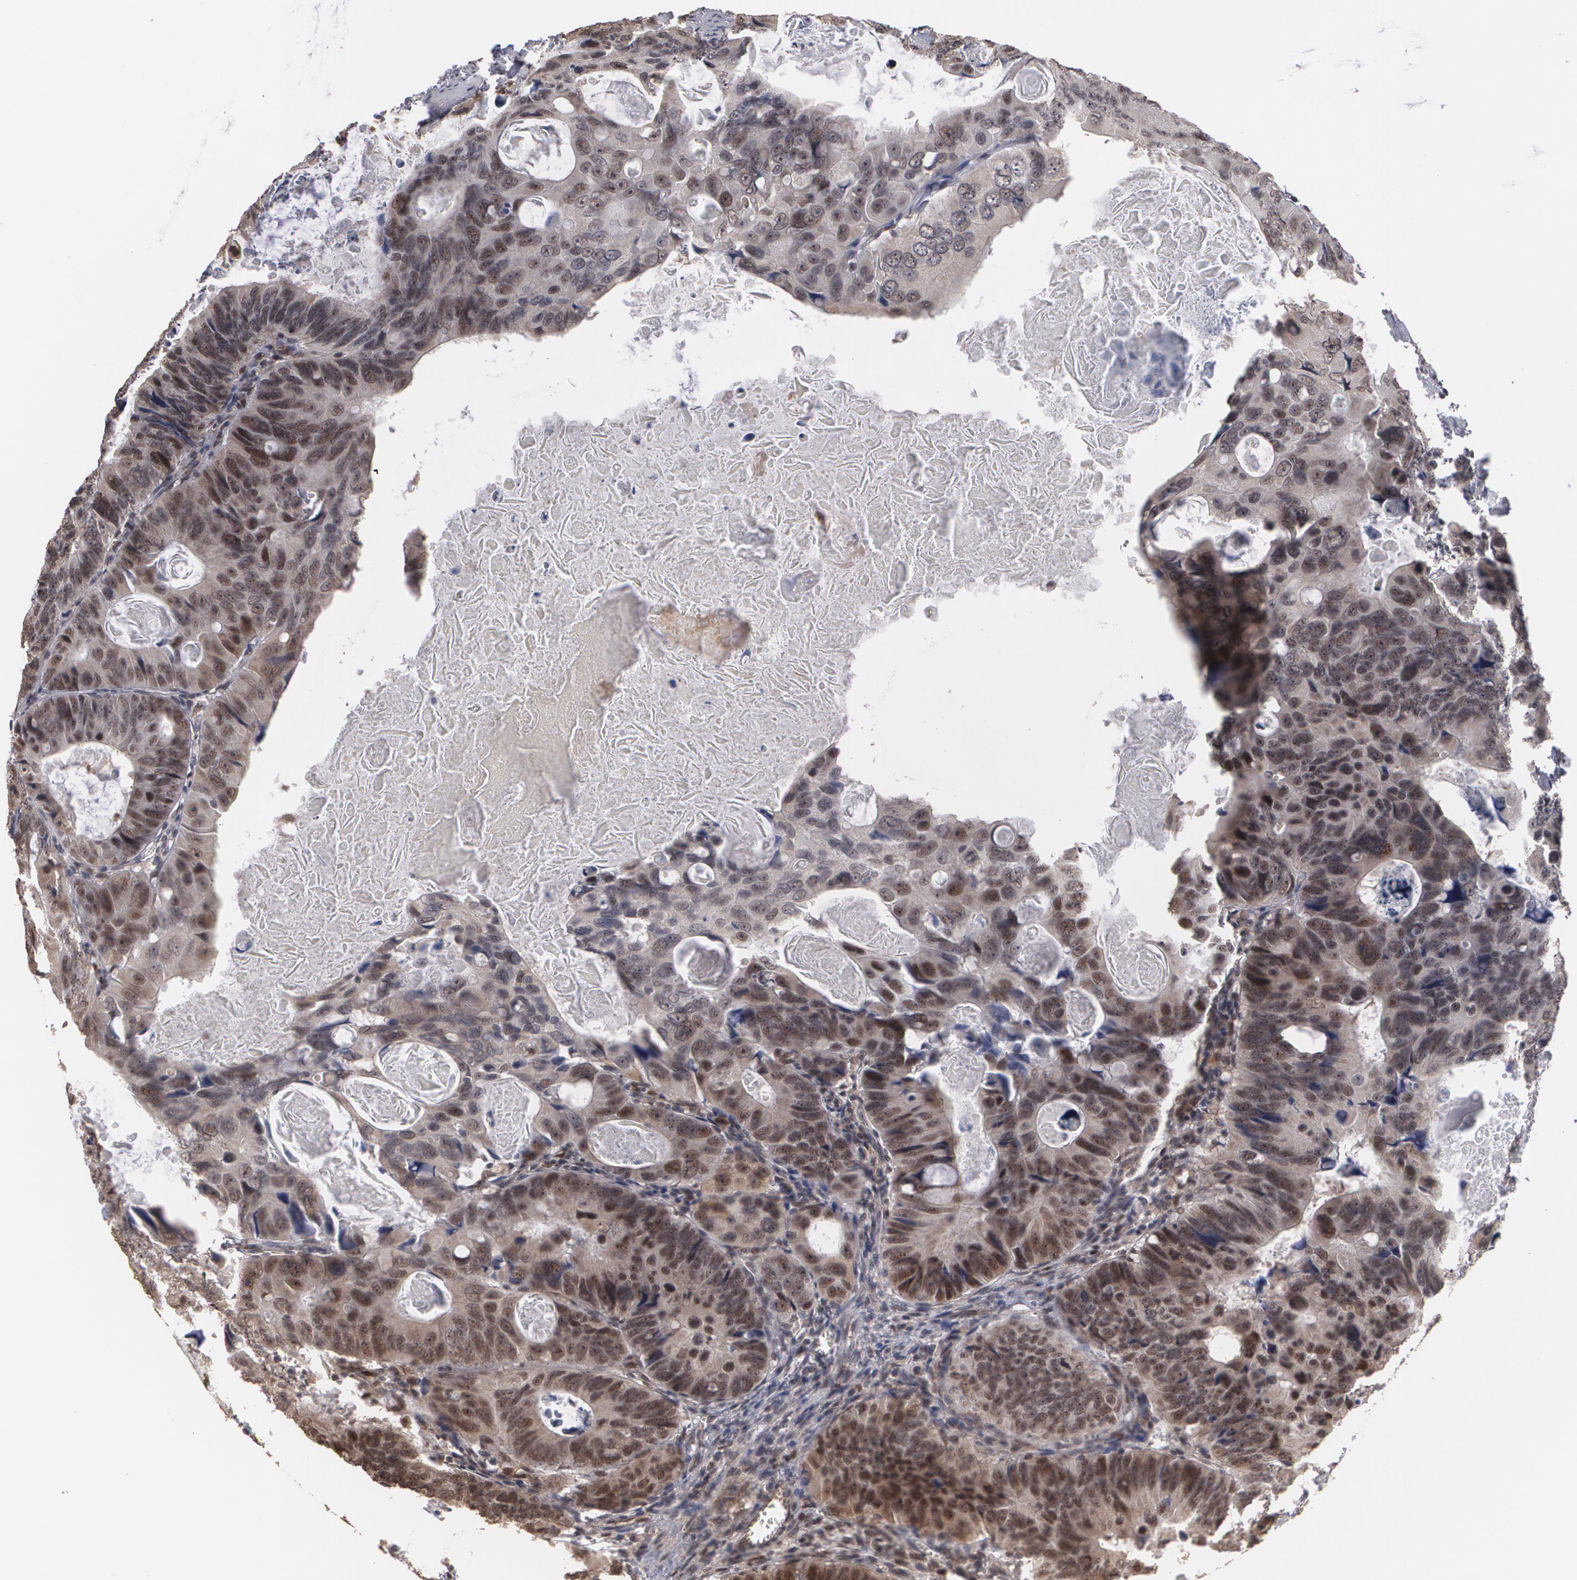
{"staining": {"intensity": "moderate", "quantity": ">75%", "location": "cytoplasmic/membranous,nuclear"}, "tissue": "colorectal cancer", "cell_type": "Tumor cells", "image_type": "cancer", "snomed": [{"axis": "morphology", "description": "Adenocarcinoma, NOS"}, {"axis": "topography", "description": "Colon"}], "caption": "Immunohistochemical staining of human adenocarcinoma (colorectal) demonstrates medium levels of moderate cytoplasmic/membranous and nuclear protein positivity in approximately >75% of tumor cells.", "gene": "ZNF75A", "patient": {"sex": "female", "age": 55}}